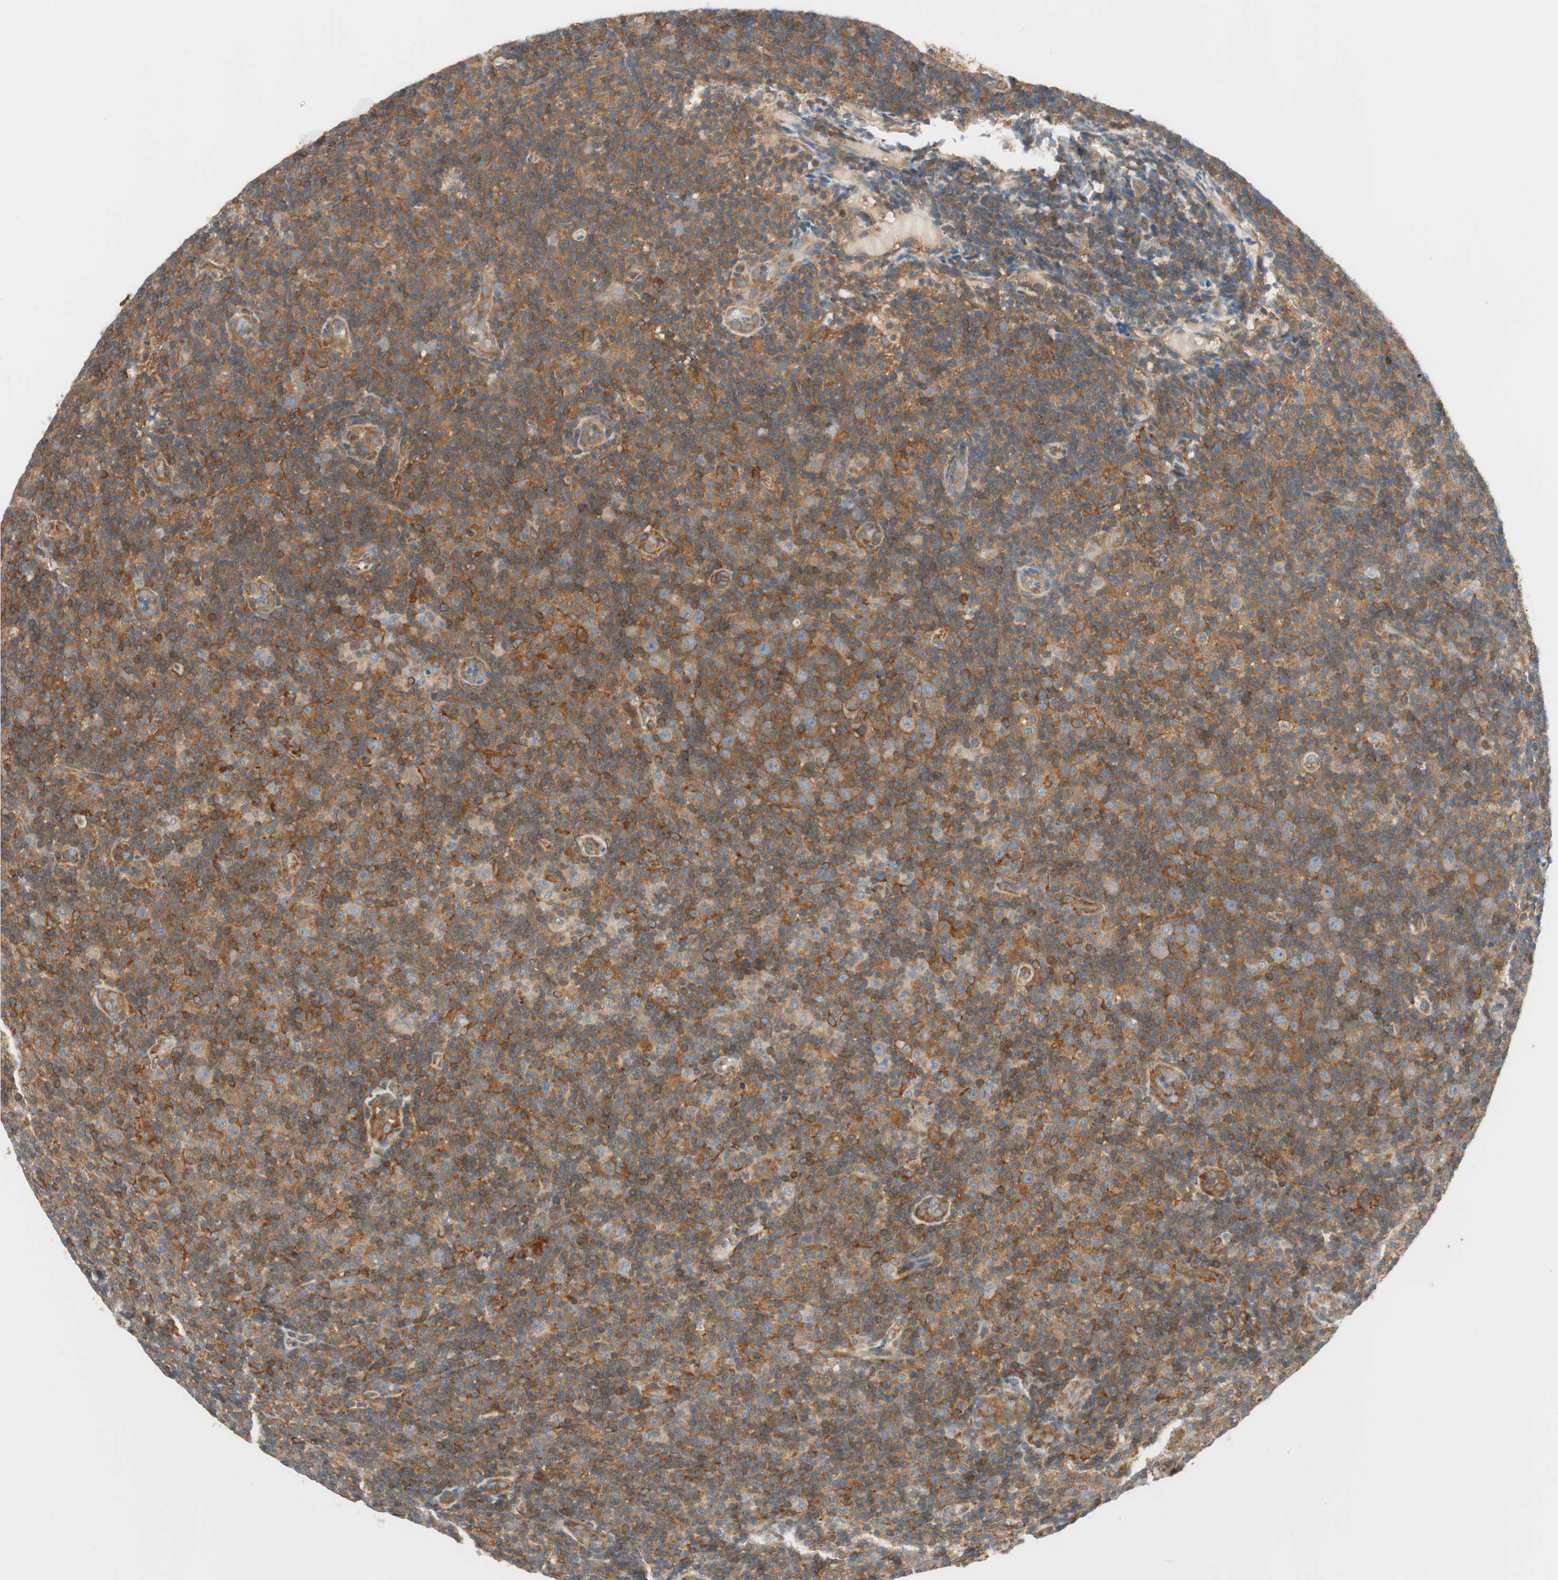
{"staining": {"intensity": "strong", "quantity": ">75%", "location": "cytoplasmic/membranous"}, "tissue": "lymphoma", "cell_type": "Tumor cells", "image_type": "cancer", "snomed": [{"axis": "morphology", "description": "Malignant lymphoma, non-Hodgkin's type, Low grade"}, {"axis": "topography", "description": "Lymph node"}], "caption": "The image demonstrates staining of malignant lymphoma, non-Hodgkin's type (low-grade), revealing strong cytoplasmic/membranous protein staining (brown color) within tumor cells.", "gene": "WASL", "patient": {"sex": "male", "age": 83}}